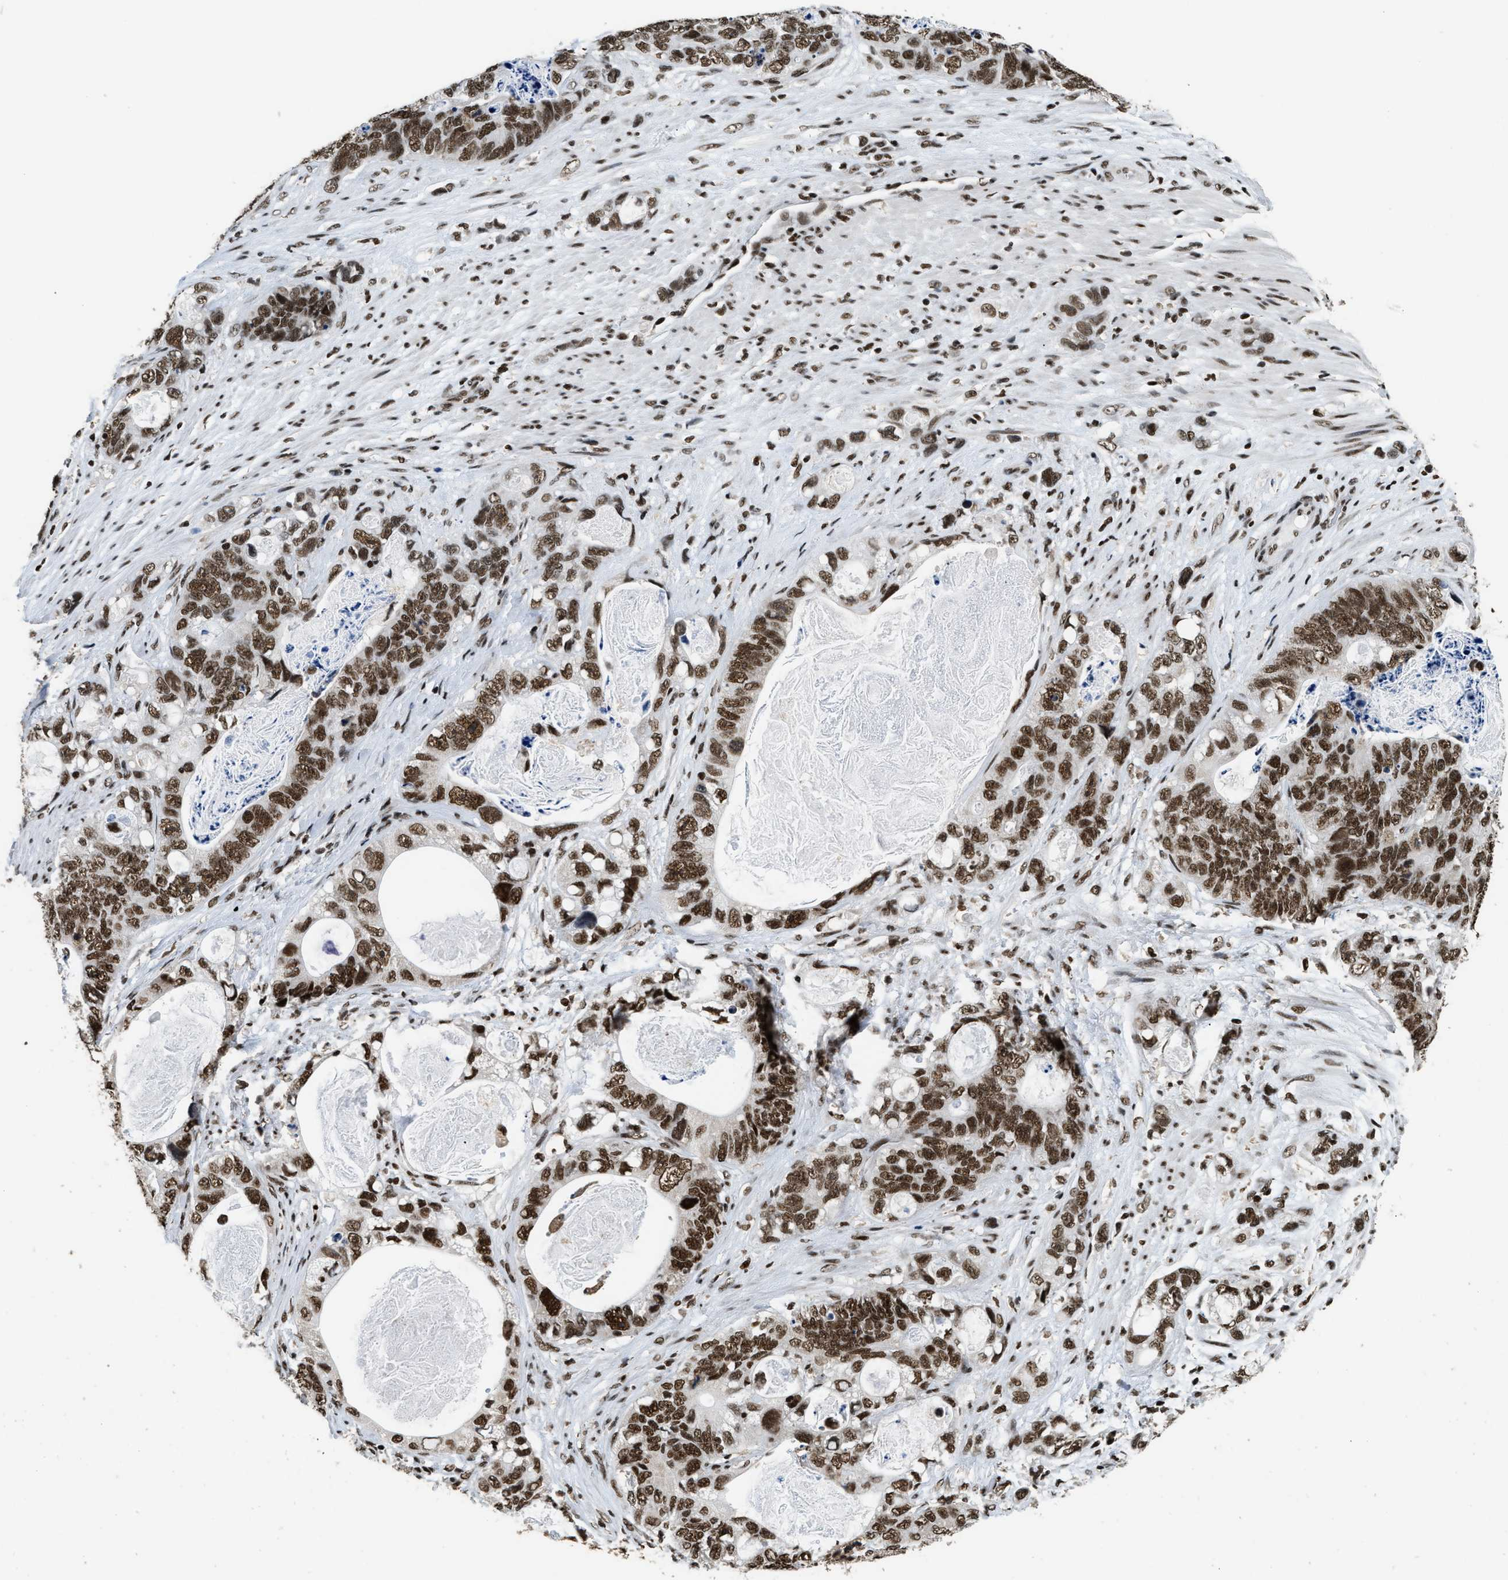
{"staining": {"intensity": "strong", "quantity": ">75%", "location": "nuclear"}, "tissue": "stomach cancer", "cell_type": "Tumor cells", "image_type": "cancer", "snomed": [{"axis": "morphology", "description": "Normal tissue, NOS"}, {"axis": "morphology", "description": "Adenocarcinoma, NOS"}, {"axis": "topography", "description": "Stomach"}], "caption": "A brown stain shows strong nuclear staining of a protein in stomach cancer tumor cells.", "gene": "RAD21", "patient": {"sex": "female", "age": 89}}